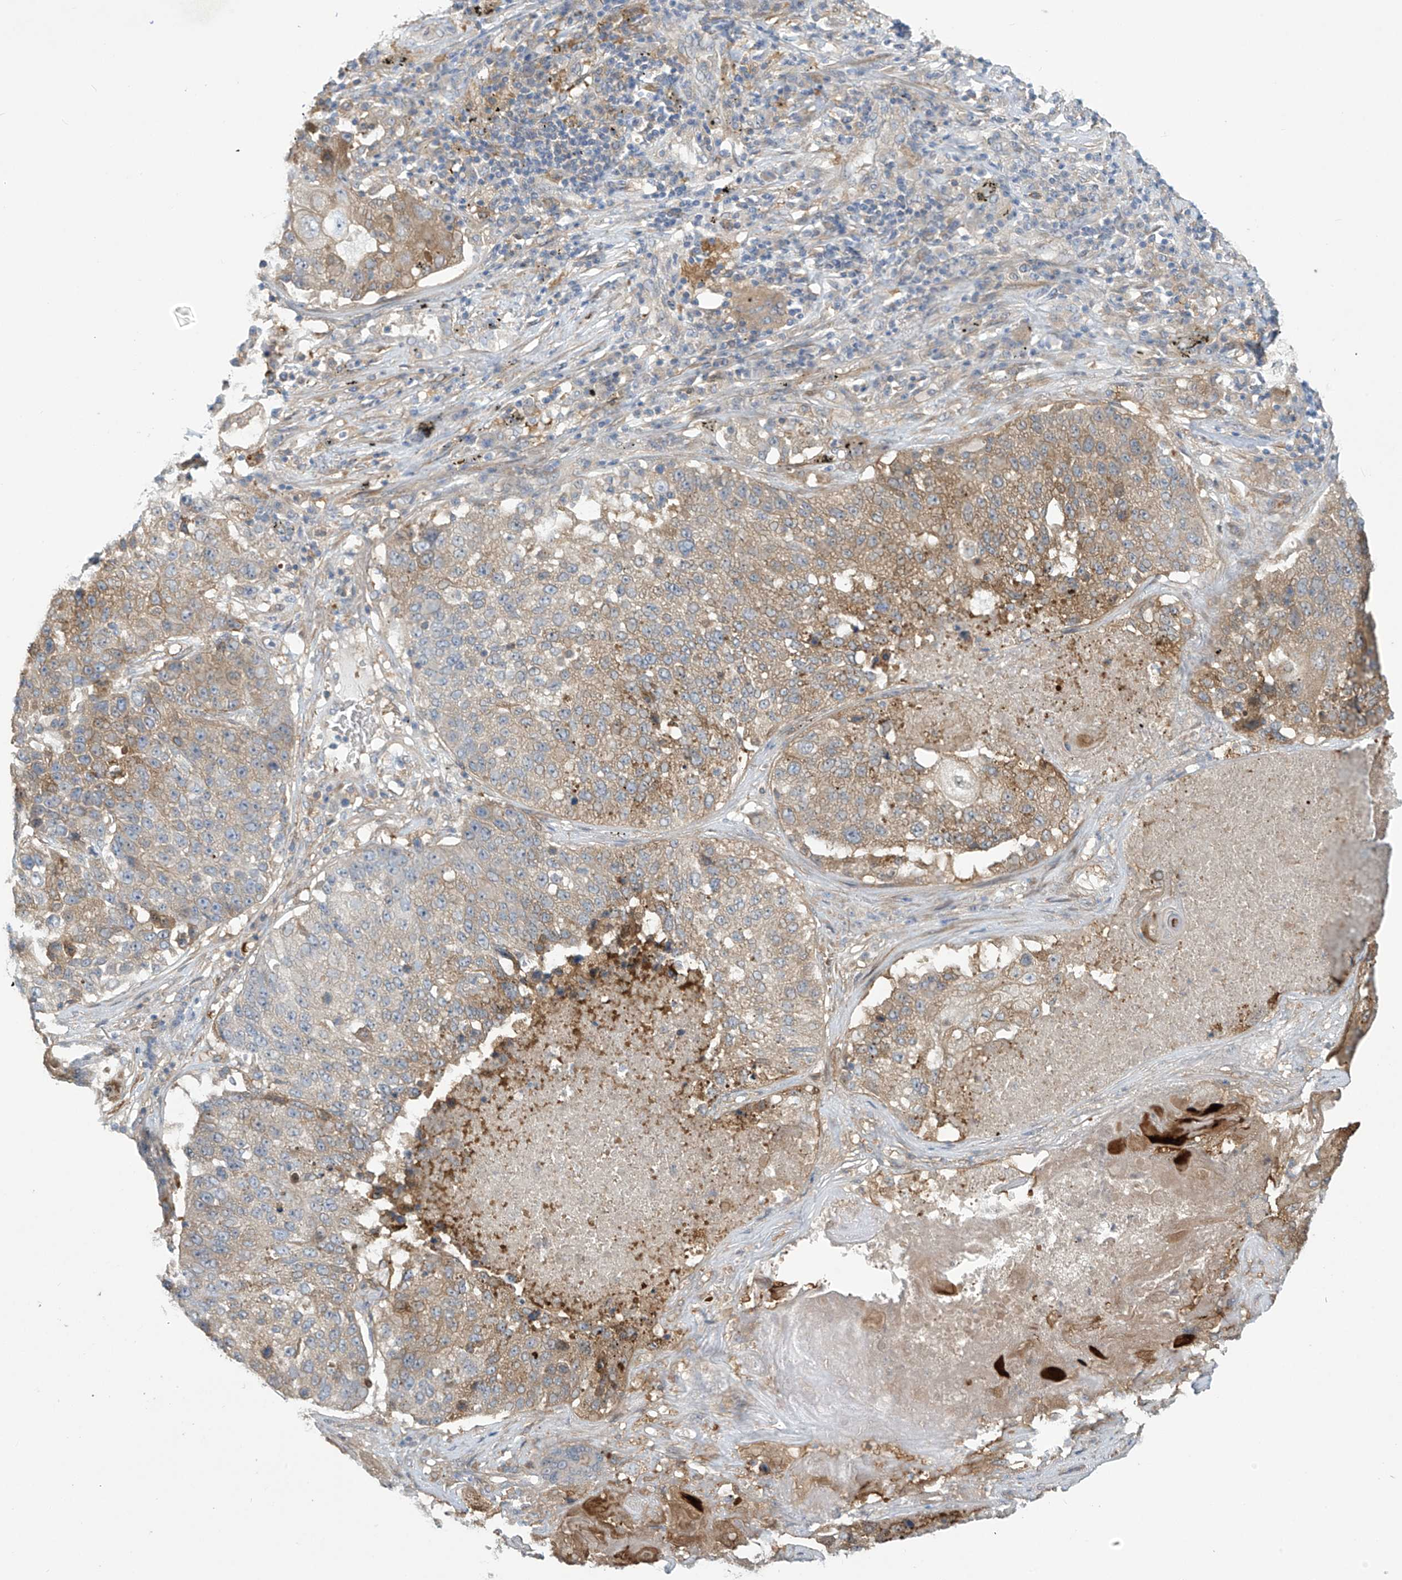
{"staining": {"intensity": "moderate", "quantity": "25%-75%", "location": "cytoplasmic/membranous"}, "tissue": "lung cancer", "cell_type": "Tumor cells", "image_type": "cancer", "snomed": [{"axis": "morphology", "description": "Squamous cell carcinoma, NOS"}, {"axis": "topography", "description": "Lung"}], "caption": "This is a photomicrograph of immunohistochemistry staining of lung cancer (squamous cell carcinoma), which shows moderate staining in the cytoplasmic/membranous of tumor cells.", "gene": "ADI1", "patient": {"sex": "male", "age": 61}}